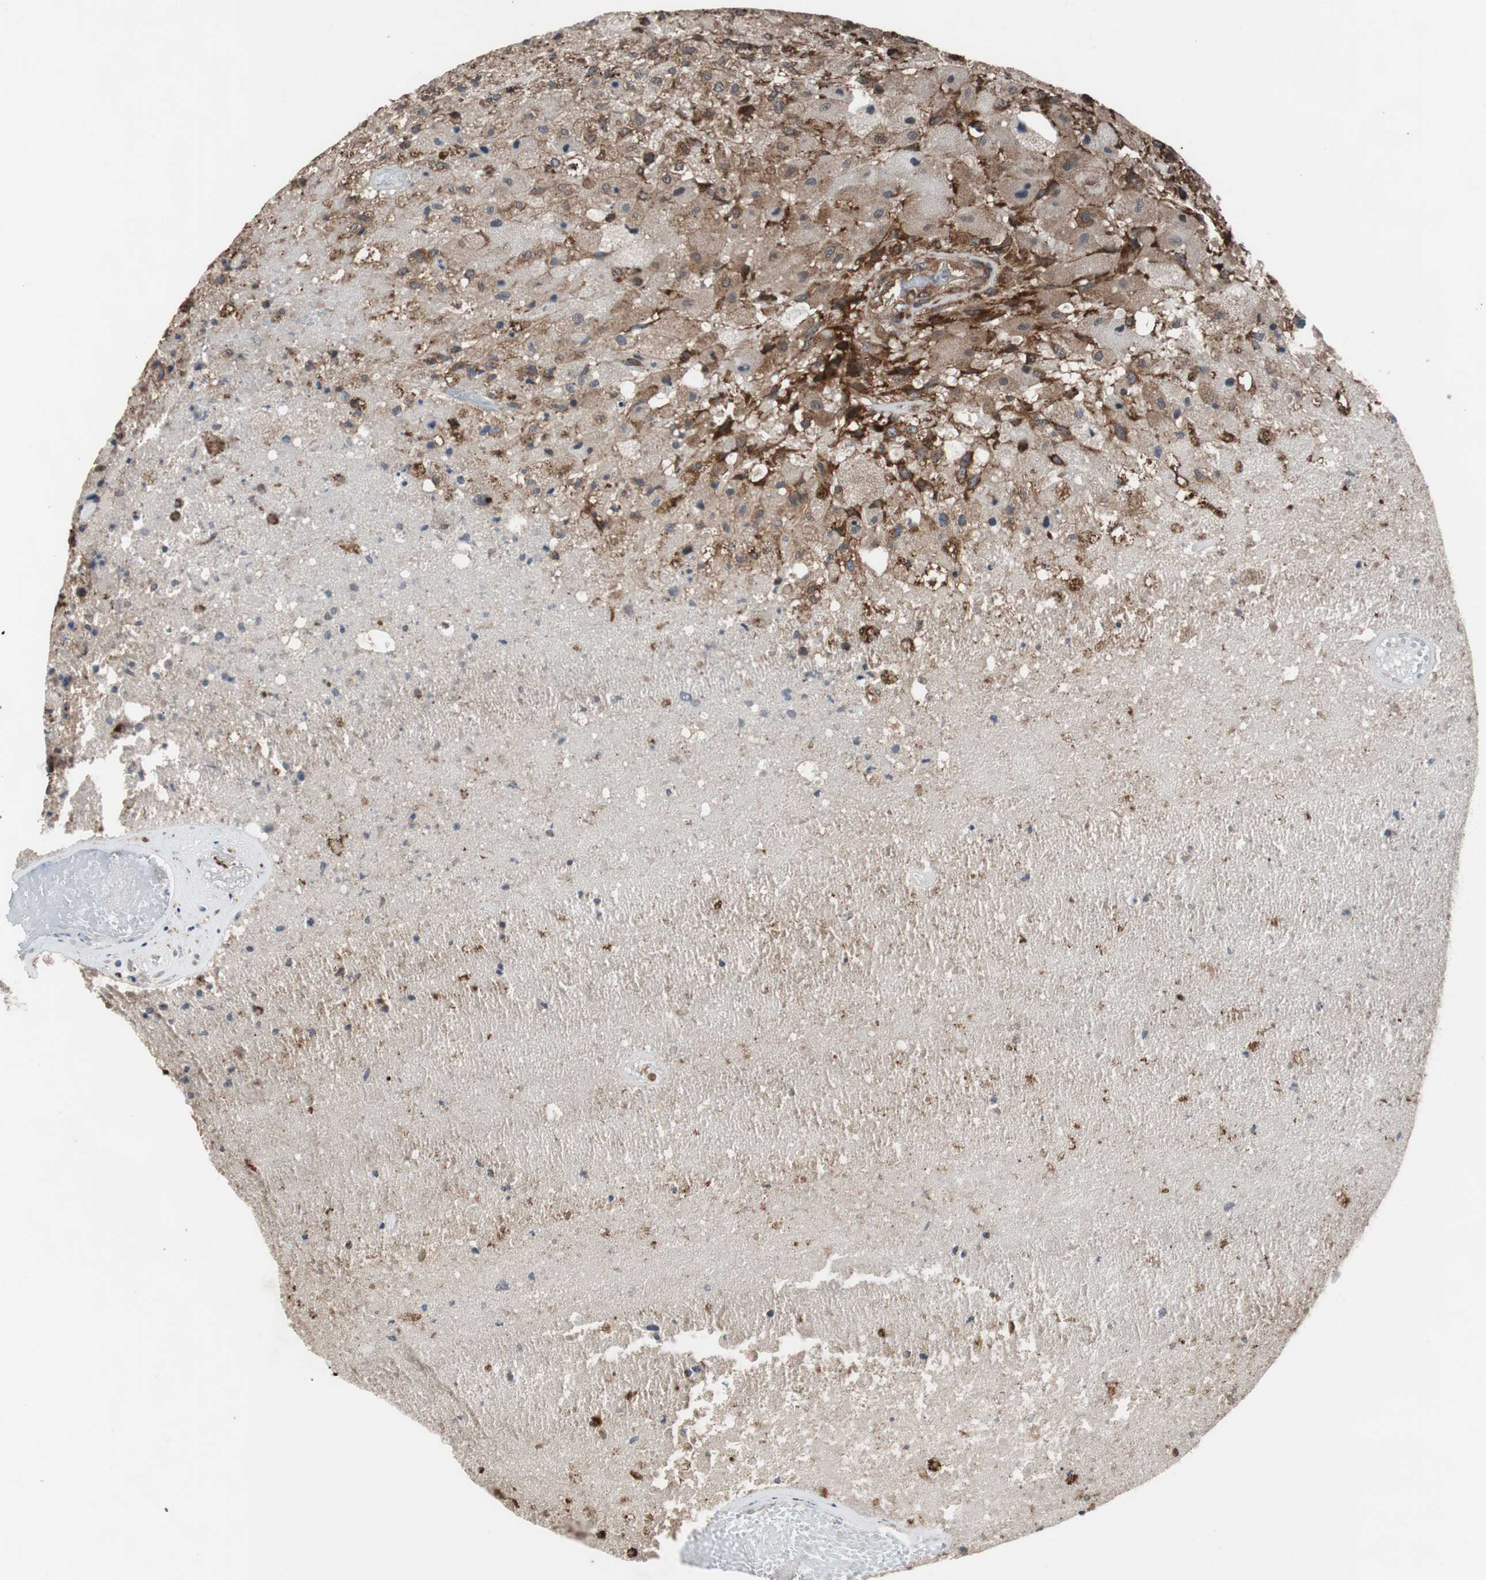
{"staining": {"intensity": "moderate", "quantity": ">75%", "location": "cytoplasmic/membranous"}, "tissue": "glioma", "cell_type": "Tumor cells", "image_type": "cancer", "snomed": [{"axis": "morphology", "description": "Normal tissue, NOS"}, {"axis": "morphology", "description": "Glioma, malignant, High grade"}, {"axis": "topography", "description": "Cerebral cortex"}], "caption": "Protein staining demonstrates moderate cytoplasmic/membranous staining in approximately >75% of tumor cells in glioma. (DAB (3,3'-diaminobenzidine) IHC, brown staining for protein, blue staining for nuclei).", "gene": "USP10", "patient": {"sex": "male", "age": 77}}